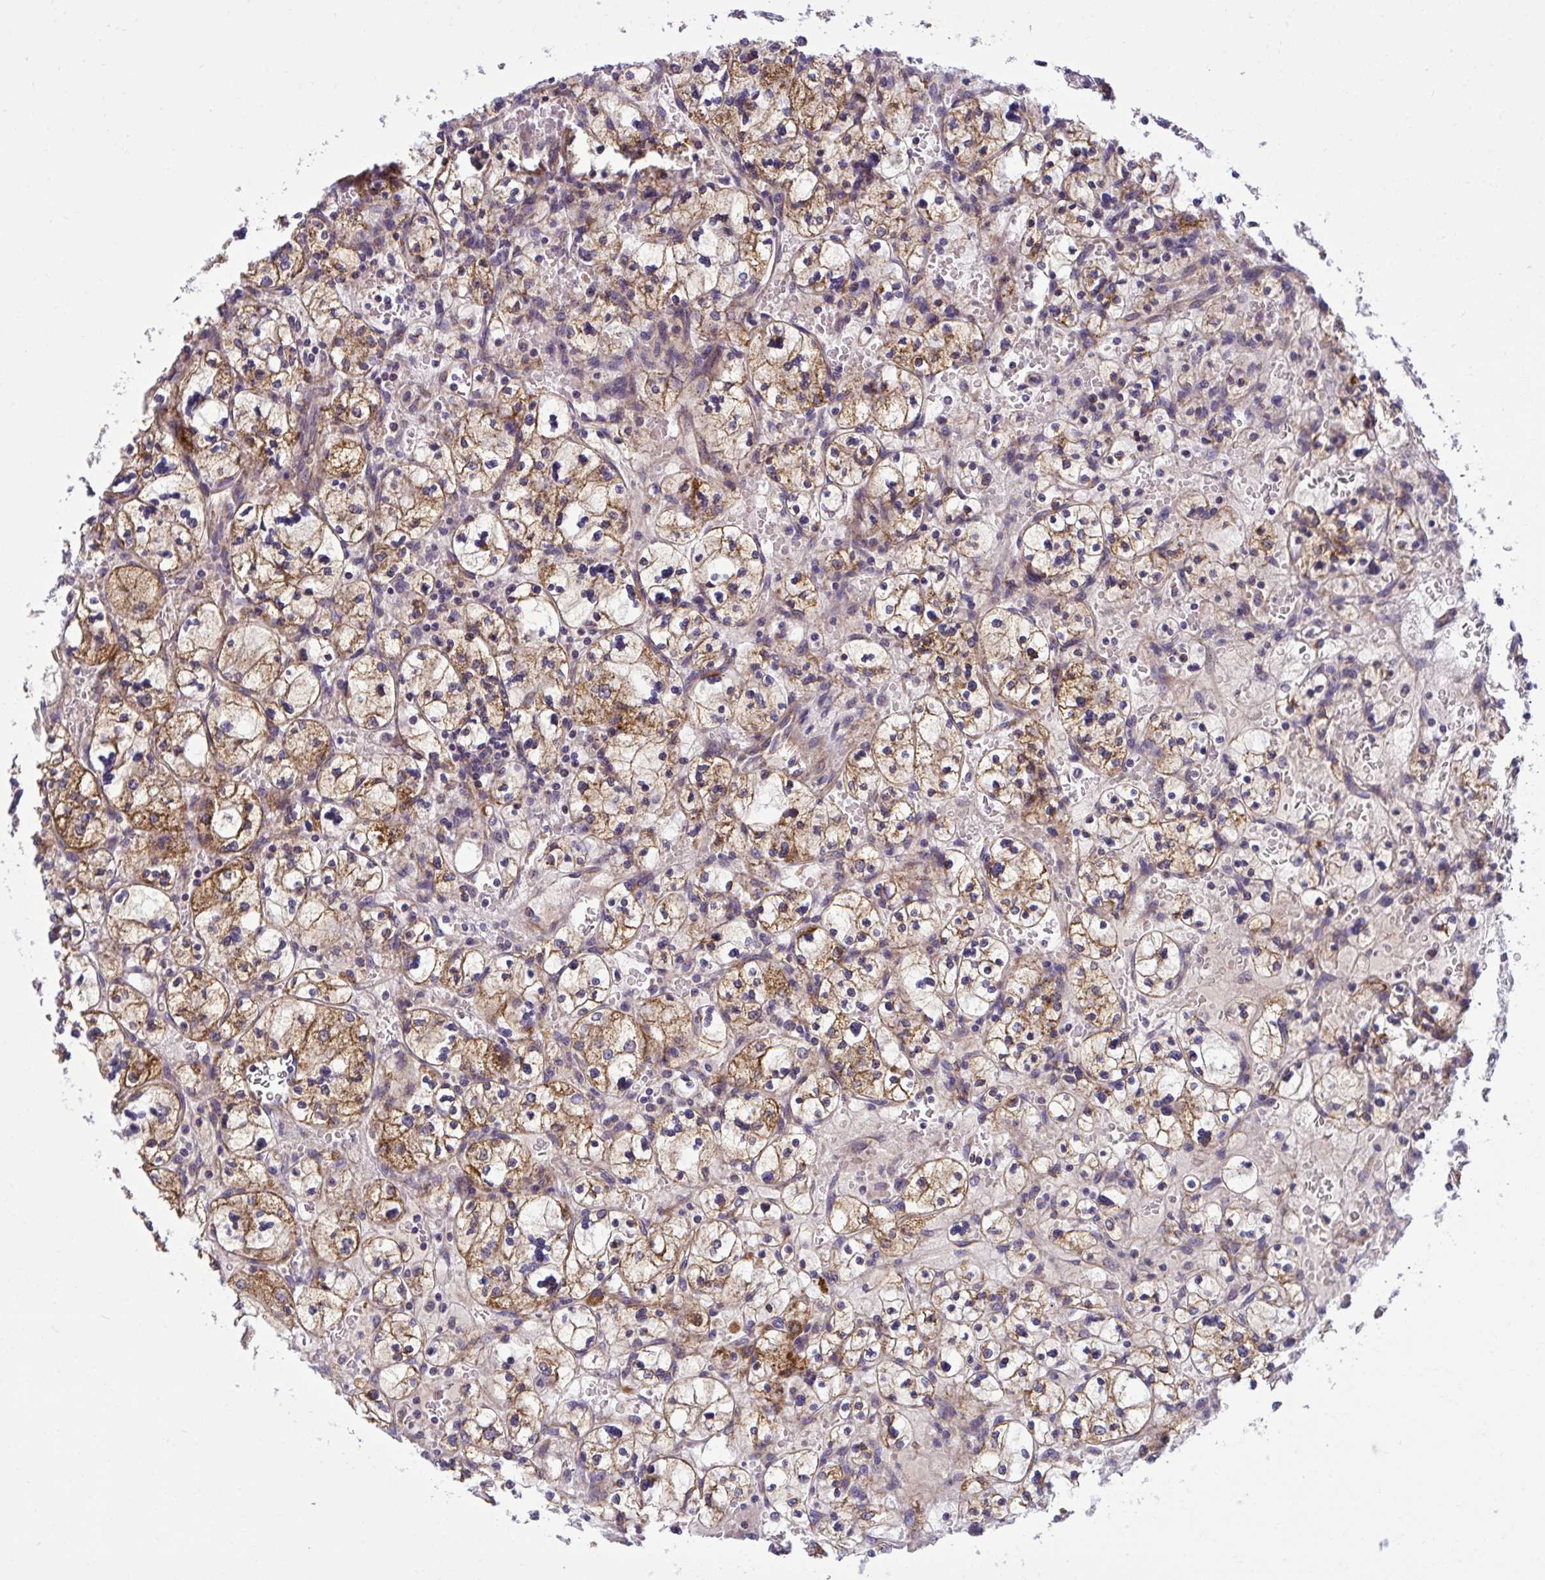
{"staining": {"intensity": "moderate", "quantity": ">75%", "location": "cytoplasmic/membranous"}, "tissue": "renal cancer", "cell_type": "Tumor cells", "image_type": "cancer", "snomed": [{"axis": "morphology", "description": "Adenocarcinoma, NOS"}, {"axis": "topography", "description": "Kidney"}], "caption": "A micrograph showing moderate cytoplasmic/membranous expression in about >75% of tumor cells in adenocarcinoma (renal), as visualized by brown immunohistochemical staining.", "gene": "LIMS1", "patient": {"sex": "female", "age": 83}}